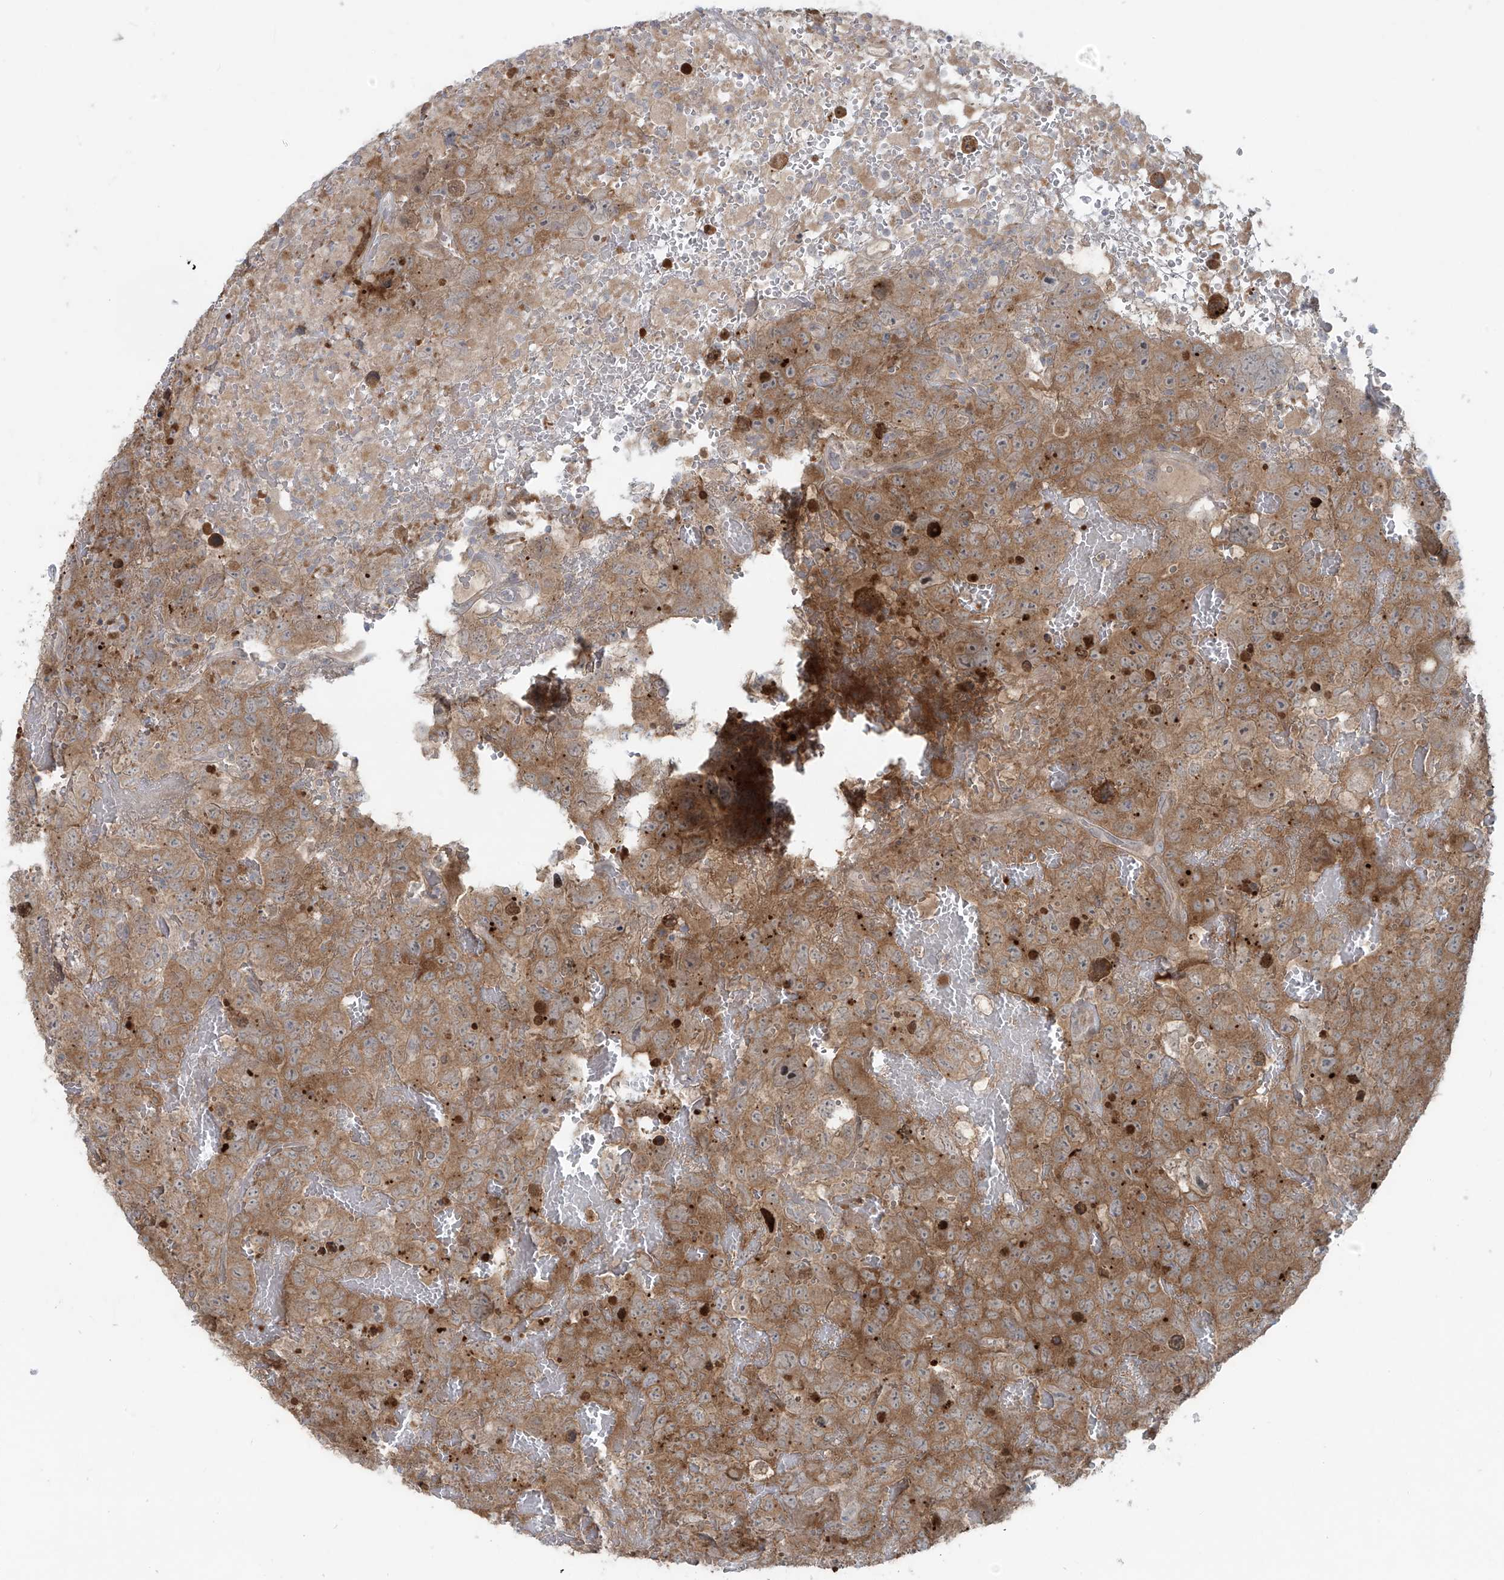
{"staining": {"intensity": "moderate", "quantity": ">75%", "location": "cytoplasmic/membranous"}, "tissue": "testis cancer", "cell_type": "Tumor cells", "image_type": "cancer", "snomed": [{"axis": "morphology", "description": "Carcinoma, Embryonal, NOS"}, {"axis": "topography", "description": "Testis"}], "caption": "IHC micrograph of neoplastic tissue: embryonal carcinoma (testis) stained using IHC displays medium levels of moderate protein expression localized specifically in the cytoplasmic/membranous of tumor cells, appearing as a cytoplasmic/membranous brown color.", "gene": "PPAT", "patient": {"sex": "male", "age": 45}}